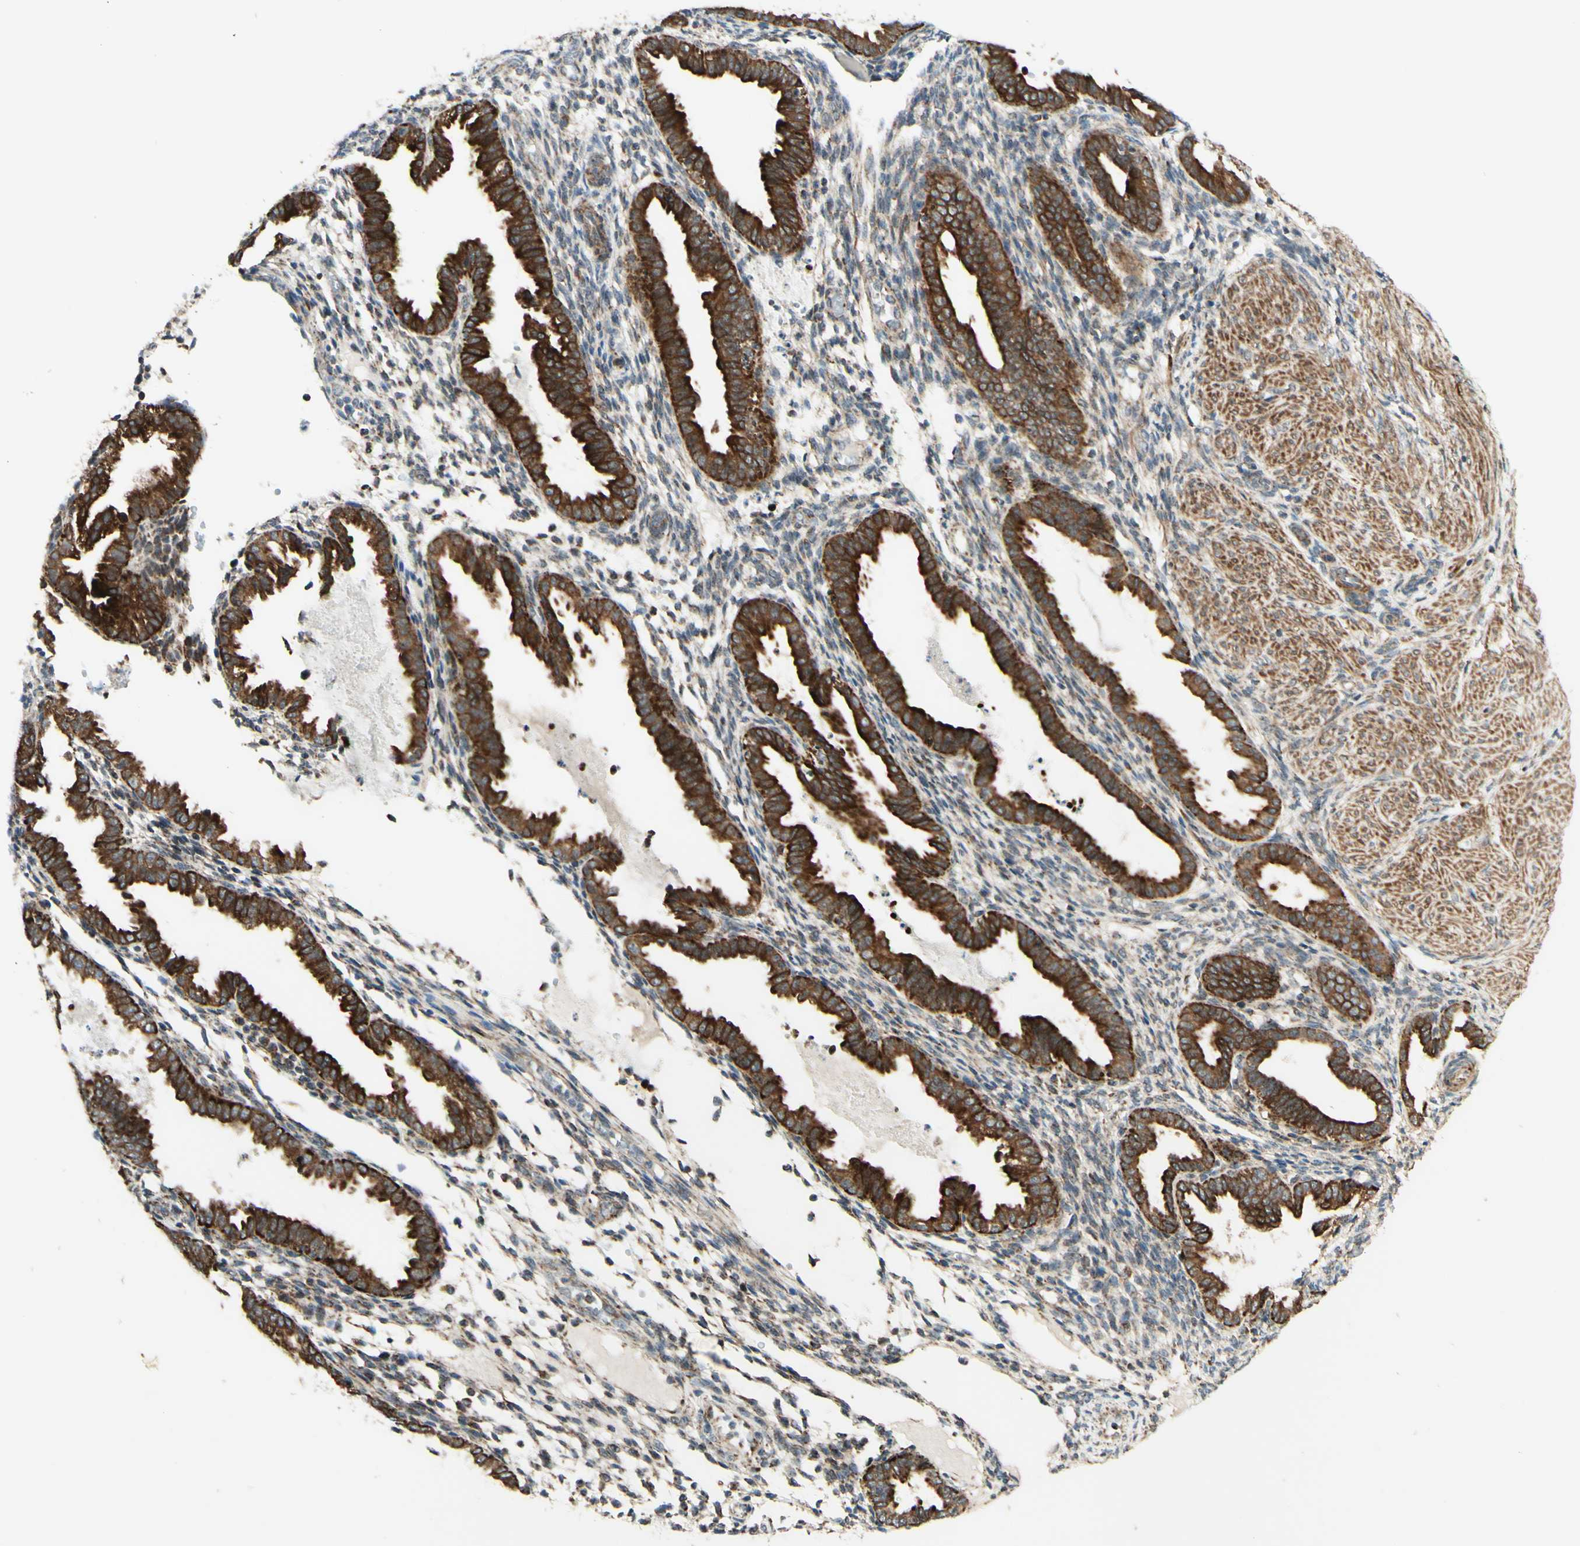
{"staining": {"intensity": "moderate", "quantity": "25%-75%", "location": "cytoplasmic/membranous"}, "tissue": "endometrium", "cell_type": "Cells in endometrial stroma", "image_type": "normal", "snomed": [{"axis": "morphology", "description": "Normal tissue, NOS"}, {"axis": "topography", "description": "Endometrium"}], "caption": "A medium amount of moderate cytoplasmic/membranous staining is present in about 25%-75% of cells in endometrial stroma in unremarkable endometrium. (Stains: DAB (3,3'-diaminobenzidine) in brown, nuclei in blue, Microscopy: brightfield microscopy at high magnification).", "gene": "DHRS3", "patient": {"sex": "female", "age": 33}}